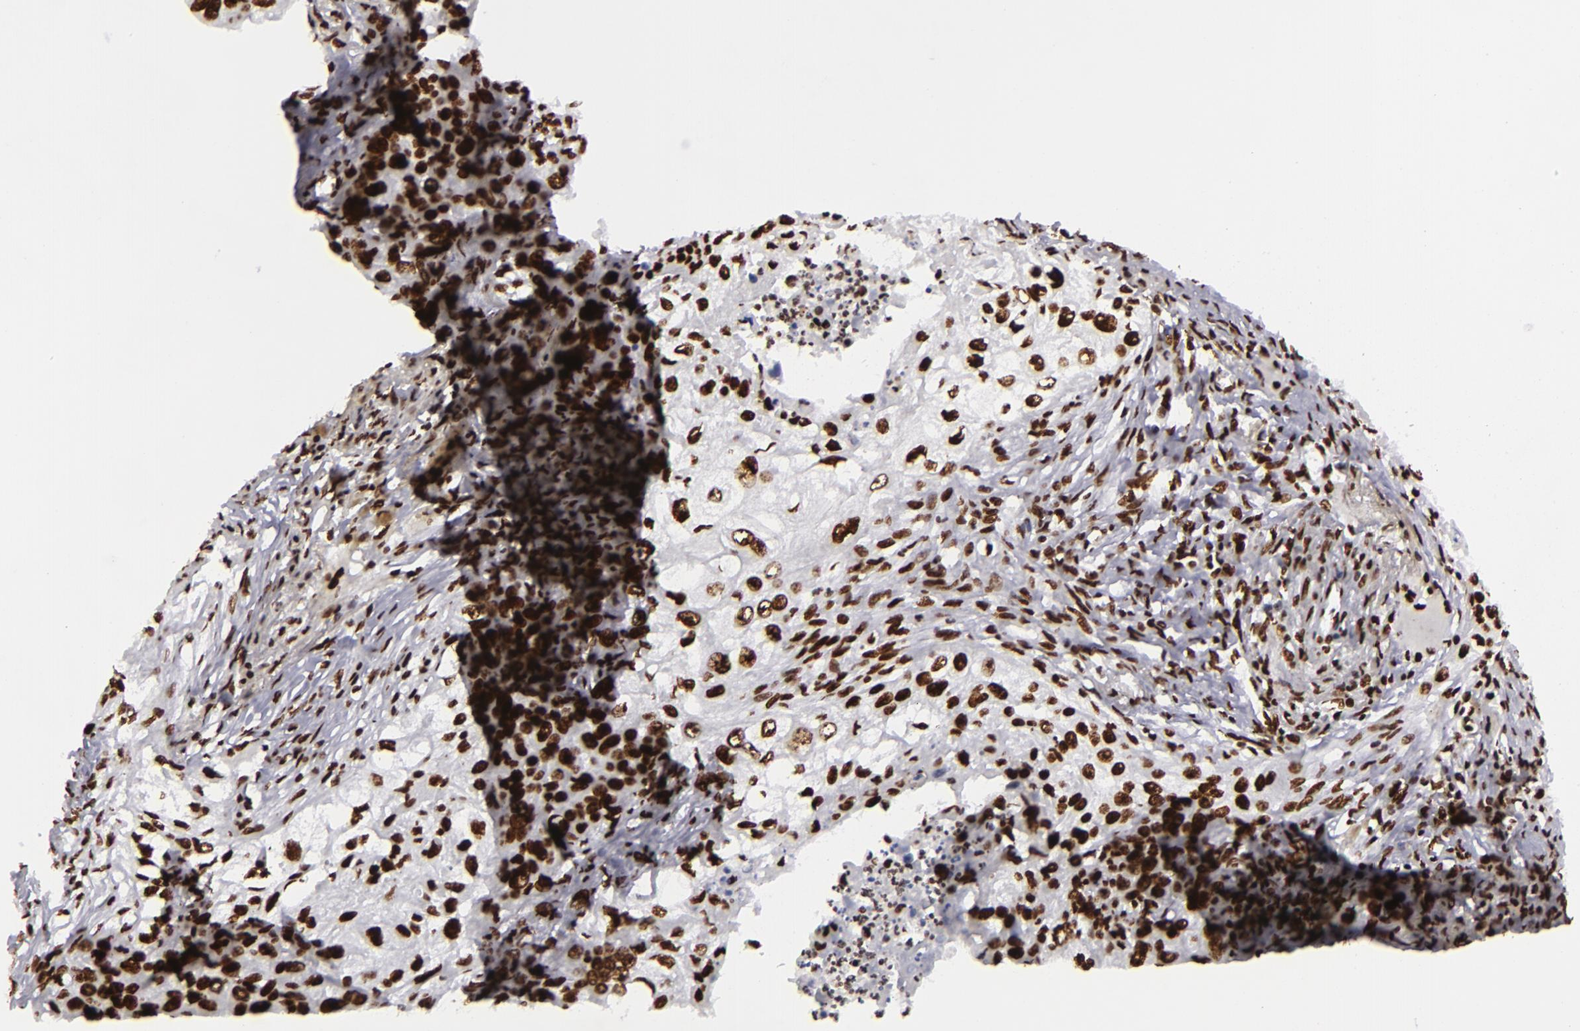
{"staining": {"intensity": "strong", "quantity": ">75%", "location": "nuclear"}, "tissue": "lung cancer", "cell_type": "Tumor cells", "image_type": "cancer", "snomed": [{"axis": "morphology", "description": "Squamous cell carcinoma, NOS"}, {"axis": "topography", "description": "Lung"}], "caption": "IHC image of squamous cell carcinoma (lung) stained for a protein (brown), which displays high levels of strong nuclear positivity in approximately >75% of tumor cells.", "gene": "SAFB", "patient": {"sex": "male", "age": 71}}